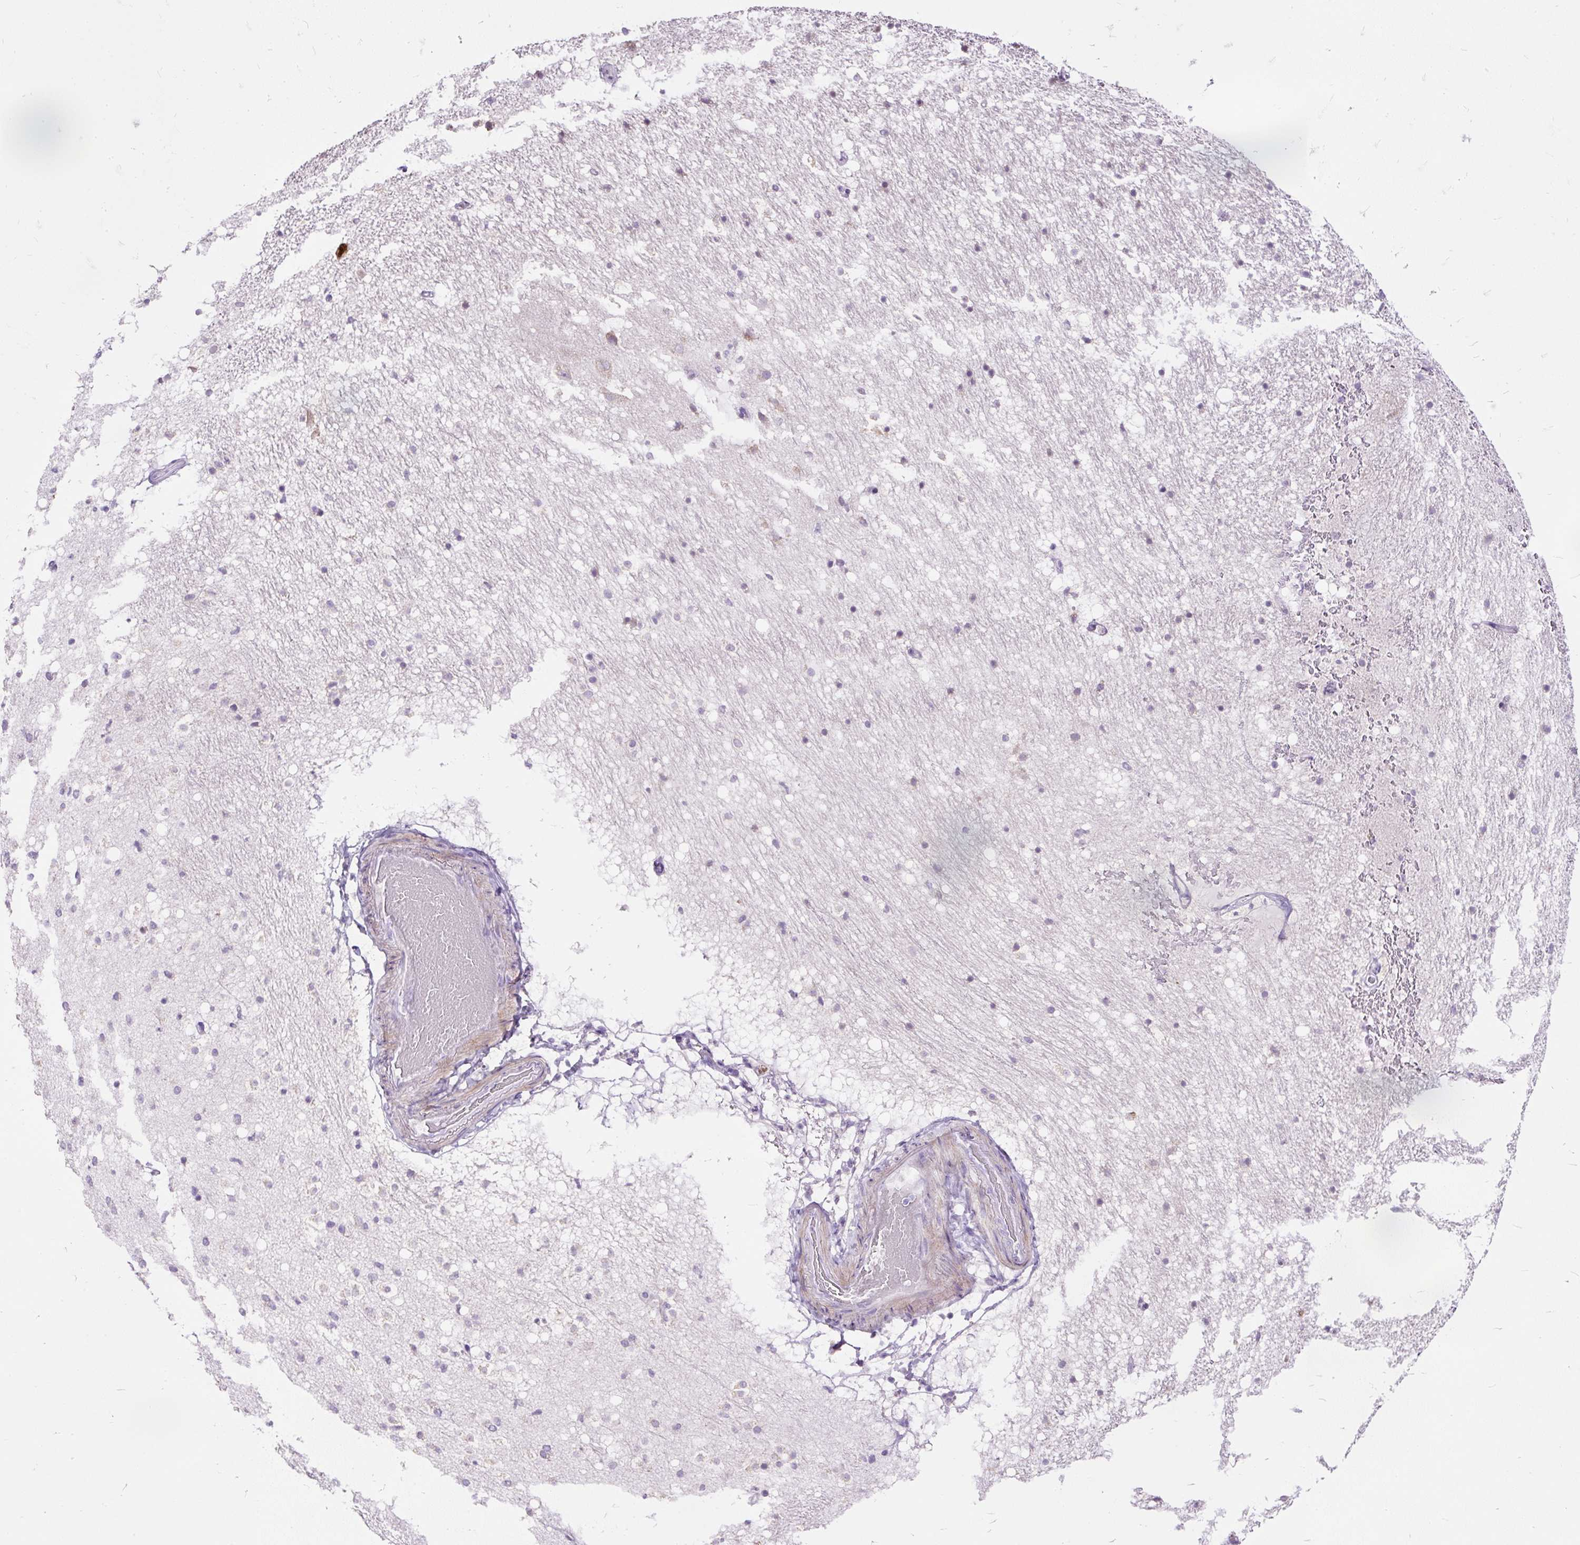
{"staining": {"intensity": "weak", "quantity": "<25%", "location": "cytoplasmic/membranous"}, "tissue": "caudate", "cell_type": "Glial cells", "image_type": "normal", "snomed": [{"axis": "morphology", "description": "Normal tissue, NOS"}, {"axis": "topography", "description": "Lateral ventricle wall"}], "caption": "DAB immunohistochemical staining of normal human caudate displays no significant positivity in glial cells. The staining was performed using DAB (3,3'-diaminobenzidine) to visualize the protein expression in brown, while the nuclei were stained in blue with hematoxylin (Magnification: 20x).", "gene": "GBX1", "patient": {"sex": "male", "age": 37}}